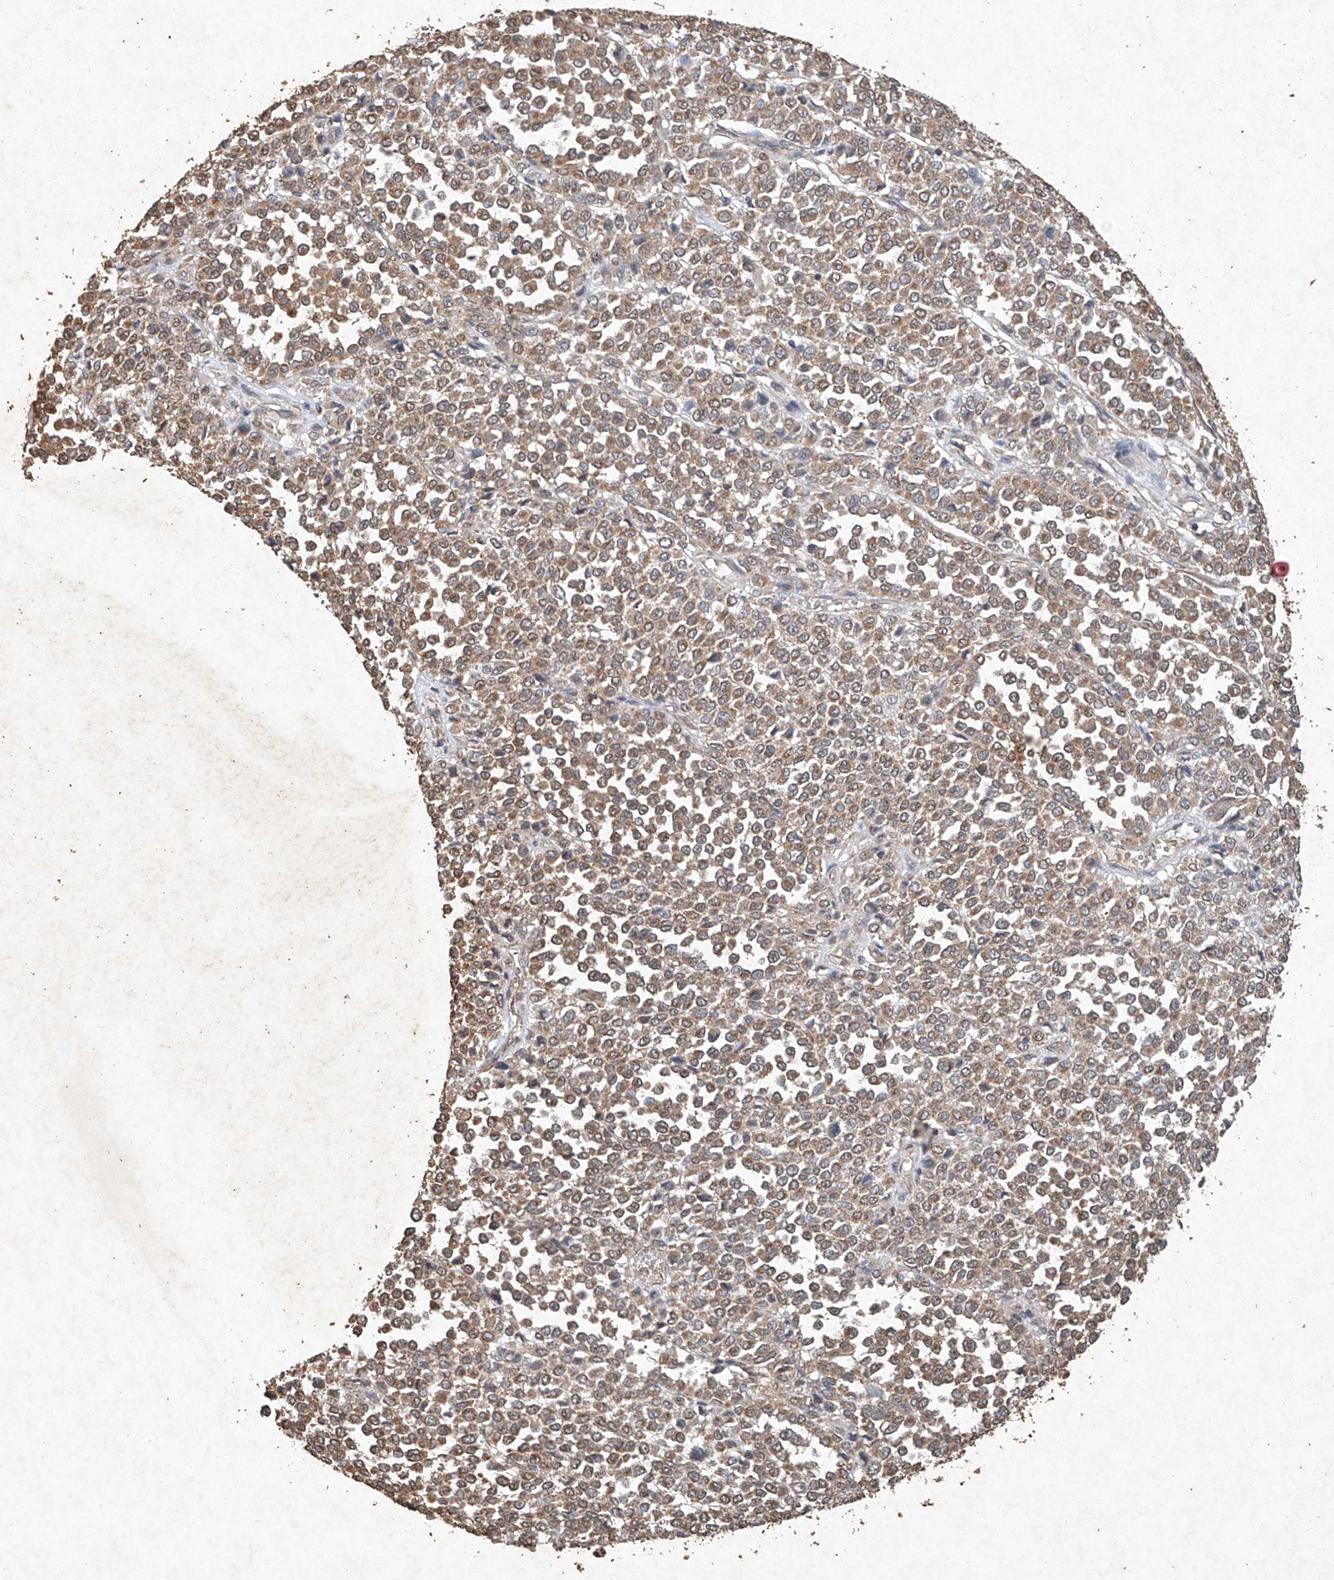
{"staining": {"intensity": "weak", "quantity": ">75%", "location": "cytoplasmic/membranous"}, "tissue": "melanoma", "cell_type": "Tumor cells", "image_type": "cancer", "snomed": [{"axis": "morphology", "description": "Malignant melanoma, Metastatic site"}, {"axis": "topography", "description": "Pancreas"}], "caption": "A micrograph of melanoma stained for a protein reveals weak cytoplasmic/membranous brown staining in tumor cells. Nuclei are stained in blue.", "gene": "STK3", "patient": {"sex": "female", "age": 30}}